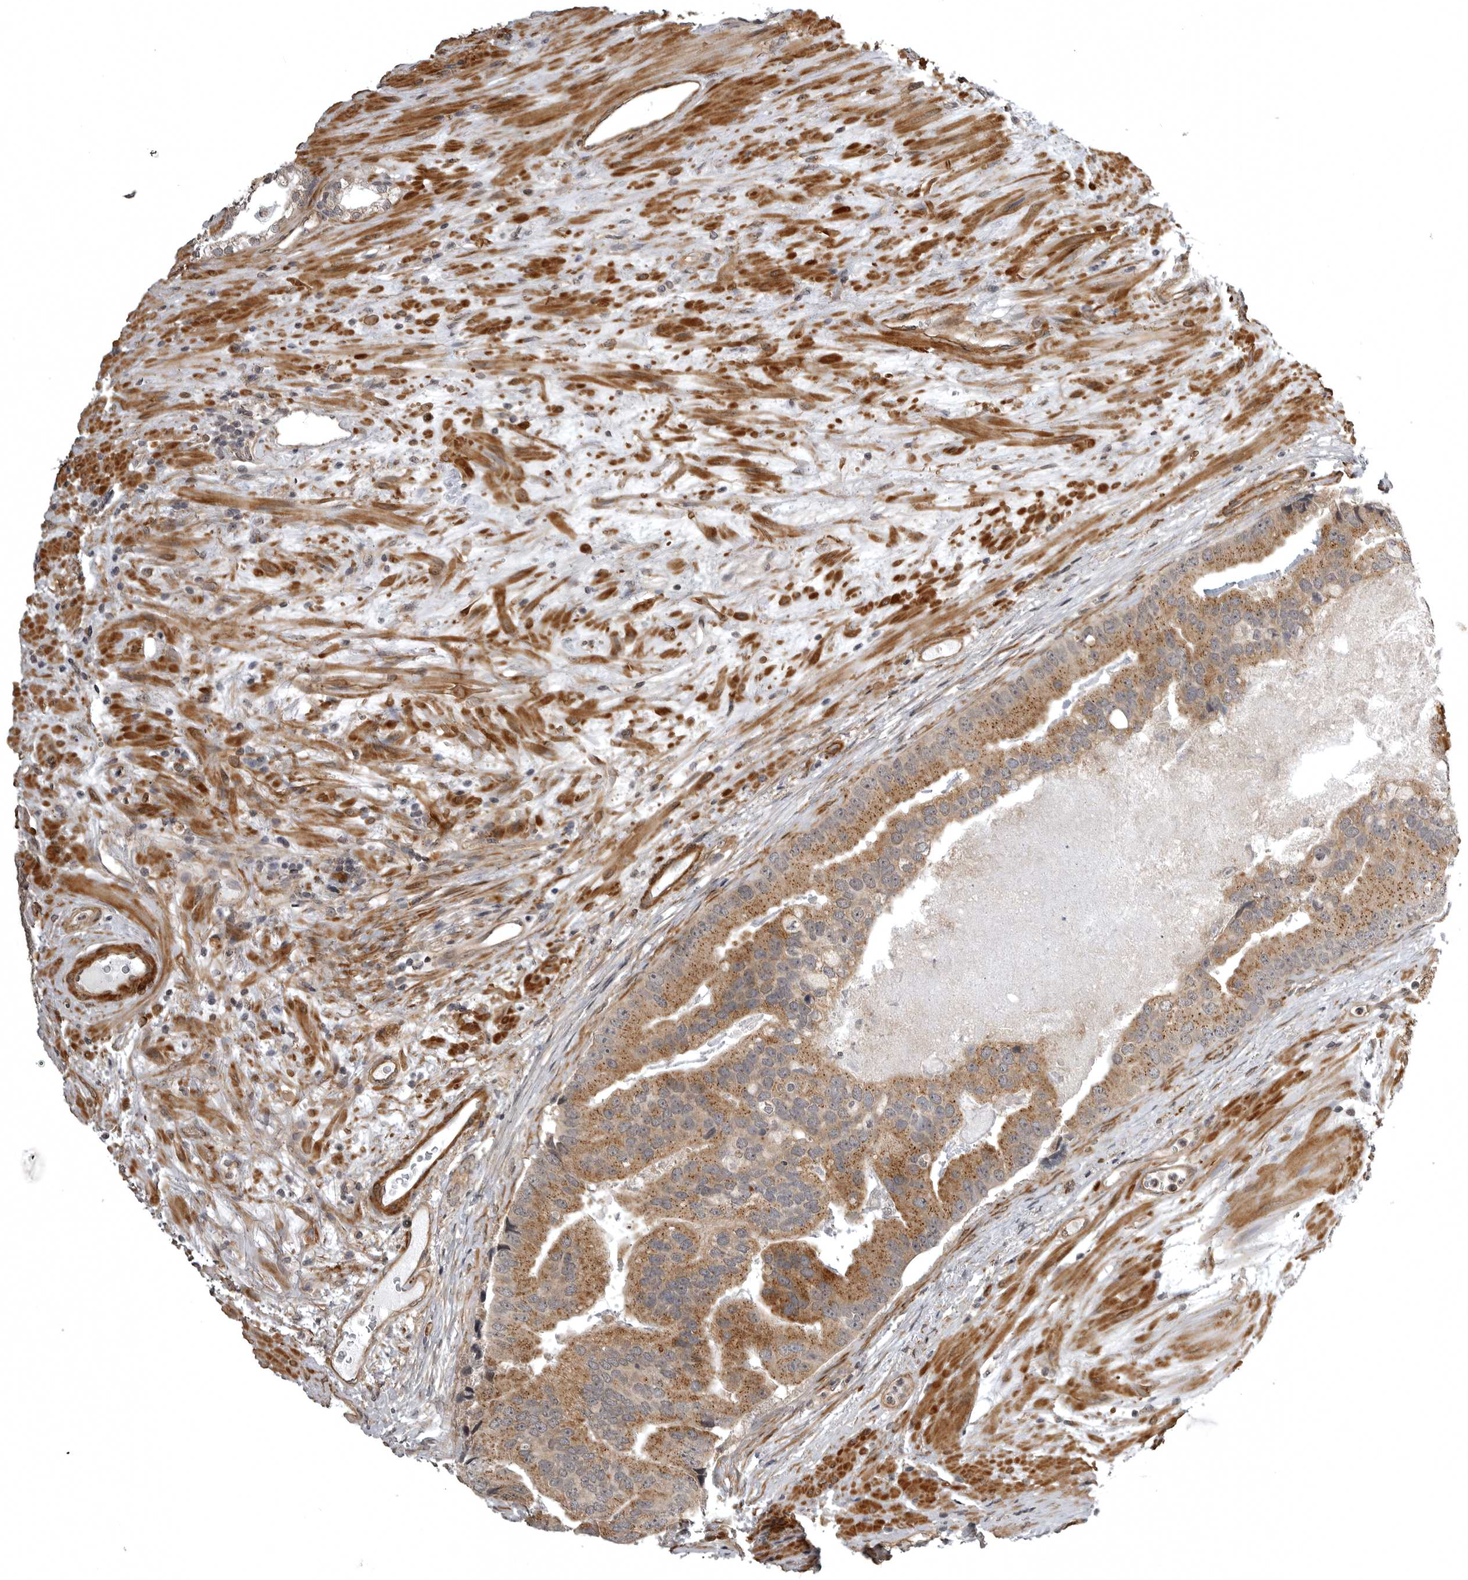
{"staining": {"intensity": "moderate", "quantity": ">75%", "location": "cytoplasmic/membranous"}, "tissue": "prostate cancer", "cell_type": "Tumor cells", "image_type": "cancer", "snomed": [{"axis": "morphology", "description": "Adenocarcinoma, High grade"}, {"axis": "topography", "description": "Prostate"}], "caption": "Immunohistochemical staining of prostate cancer demonstrates moderate cytoplasmic/membranous protein positivity in about >75% of tumor cells.", "gene": "SNX16", "patient": {"sex": "male", "age": 70}}